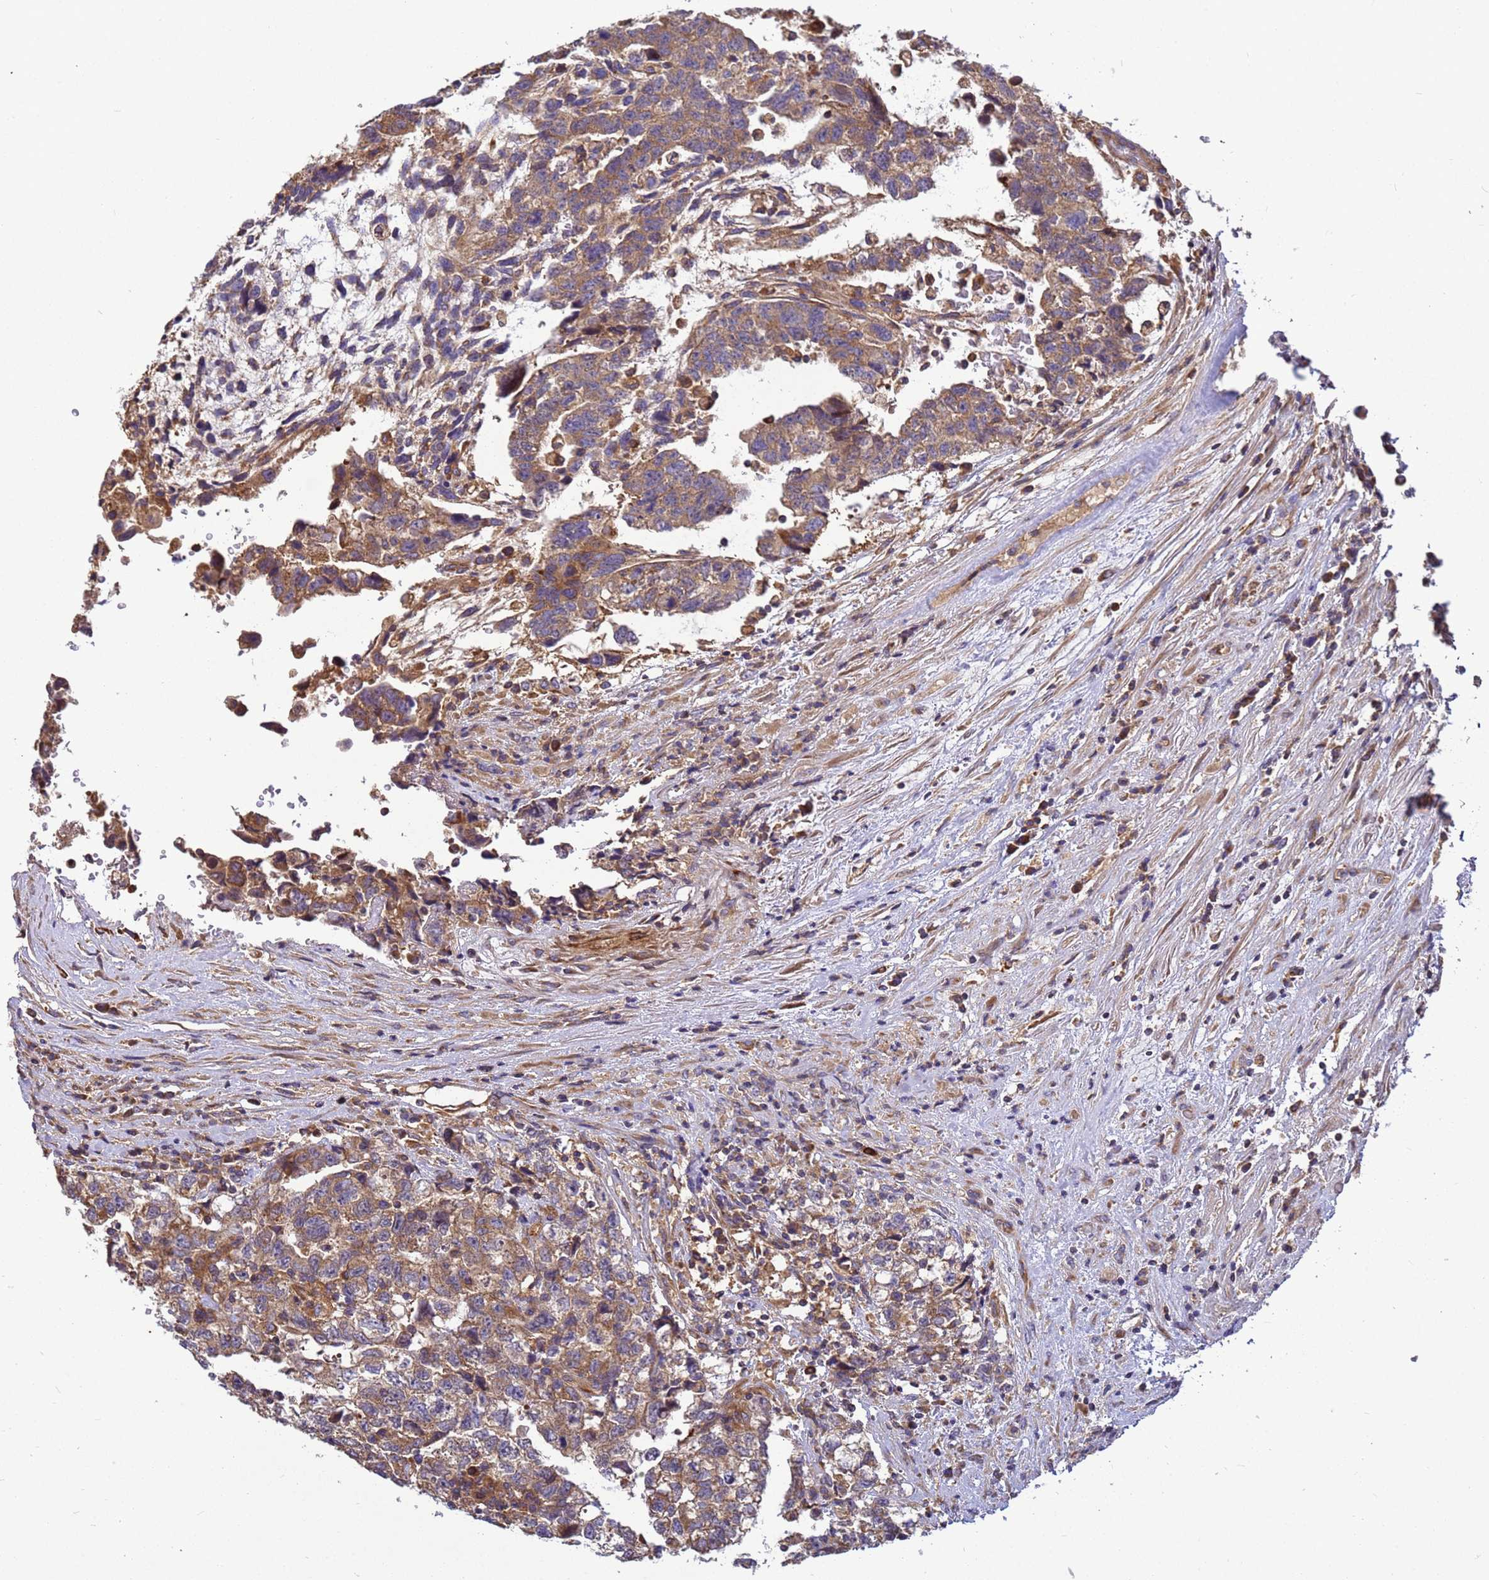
{"staining": {"intensity": "moderate", "quantity": ">75%", "location": "cytoplasmic/membranous"}, "tissue": "testis cancer", "cell_type": "Tumor cells", "image_type": "cancer", "snomed": [{"axis": "morphology", "description": "Carcinoma, Embryonal, NOS"}, {"axis": "topography", "description": "Testis"}], "caption": "Testis cancer stained with immunohistochemistry (IHC) reveals moderate cytoplasmic/membranous staining in about >75% of tumor cells.", "gene": "BECN1", "patient": {"sex": "male", "age": 36}}